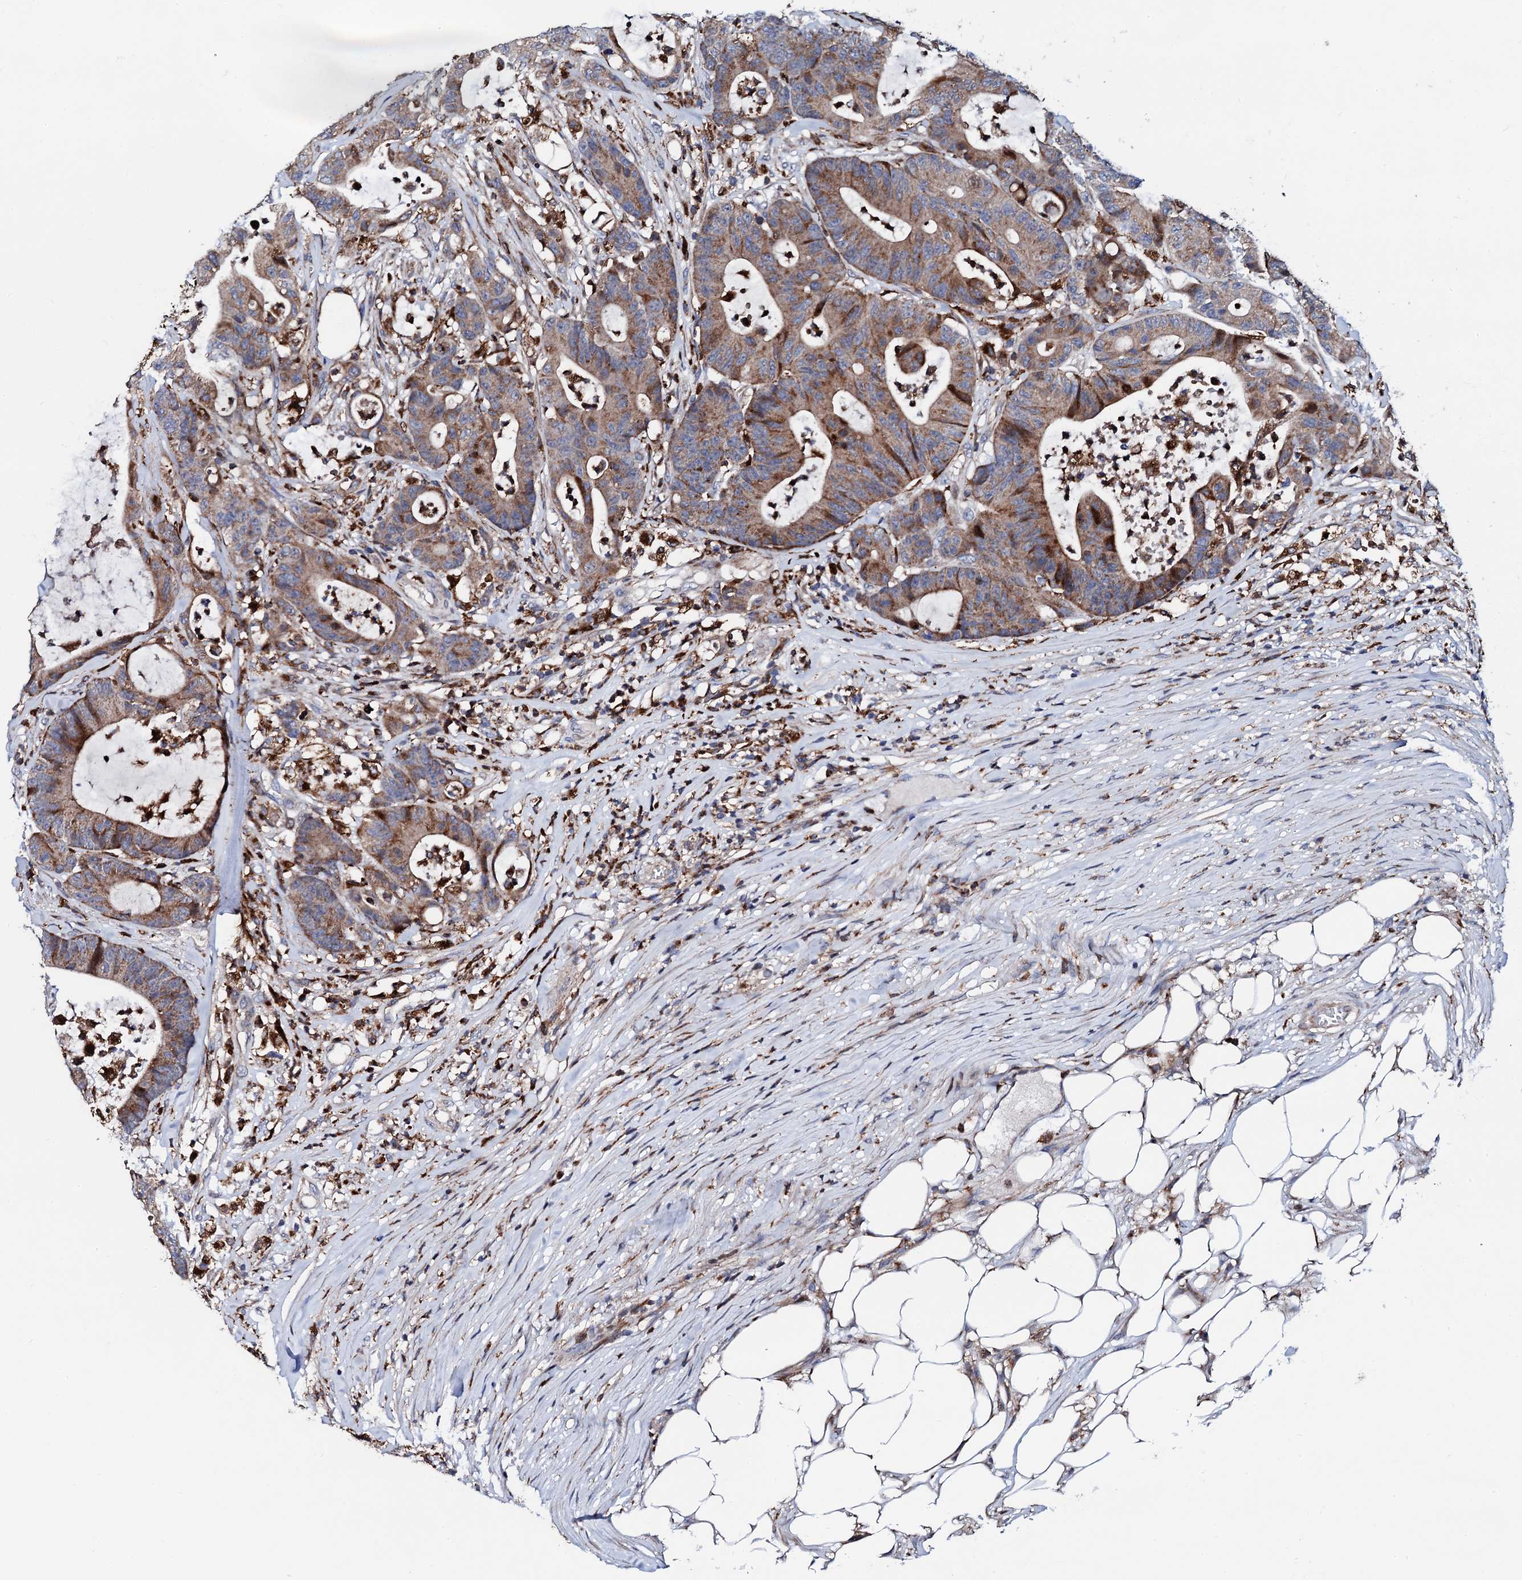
{"staining": {"intensity": "moderate", "quantity": ">75%", "location": "cytoplasmic/membranous"}, "tissue": "colorectal cancer", "cell_type": "Tumor cells", "image_type": "cancer", "snomed": [{"axis": "morphology", "description": "Adenocarcinoma, NOS"}, {"axis": "topography", "description": "Colon"}], "caption": "Immunohistochemistry (IHC) (DAB (3,3'-diaminobenzidine)) staining of human adenocarcinoma (colorectal) displays moderate cytoplasmic/membranous protein positivity in about >75% of tumor cells.", "gene": "TCIRG1", "patient": {"sex": "female", "age": 84}}